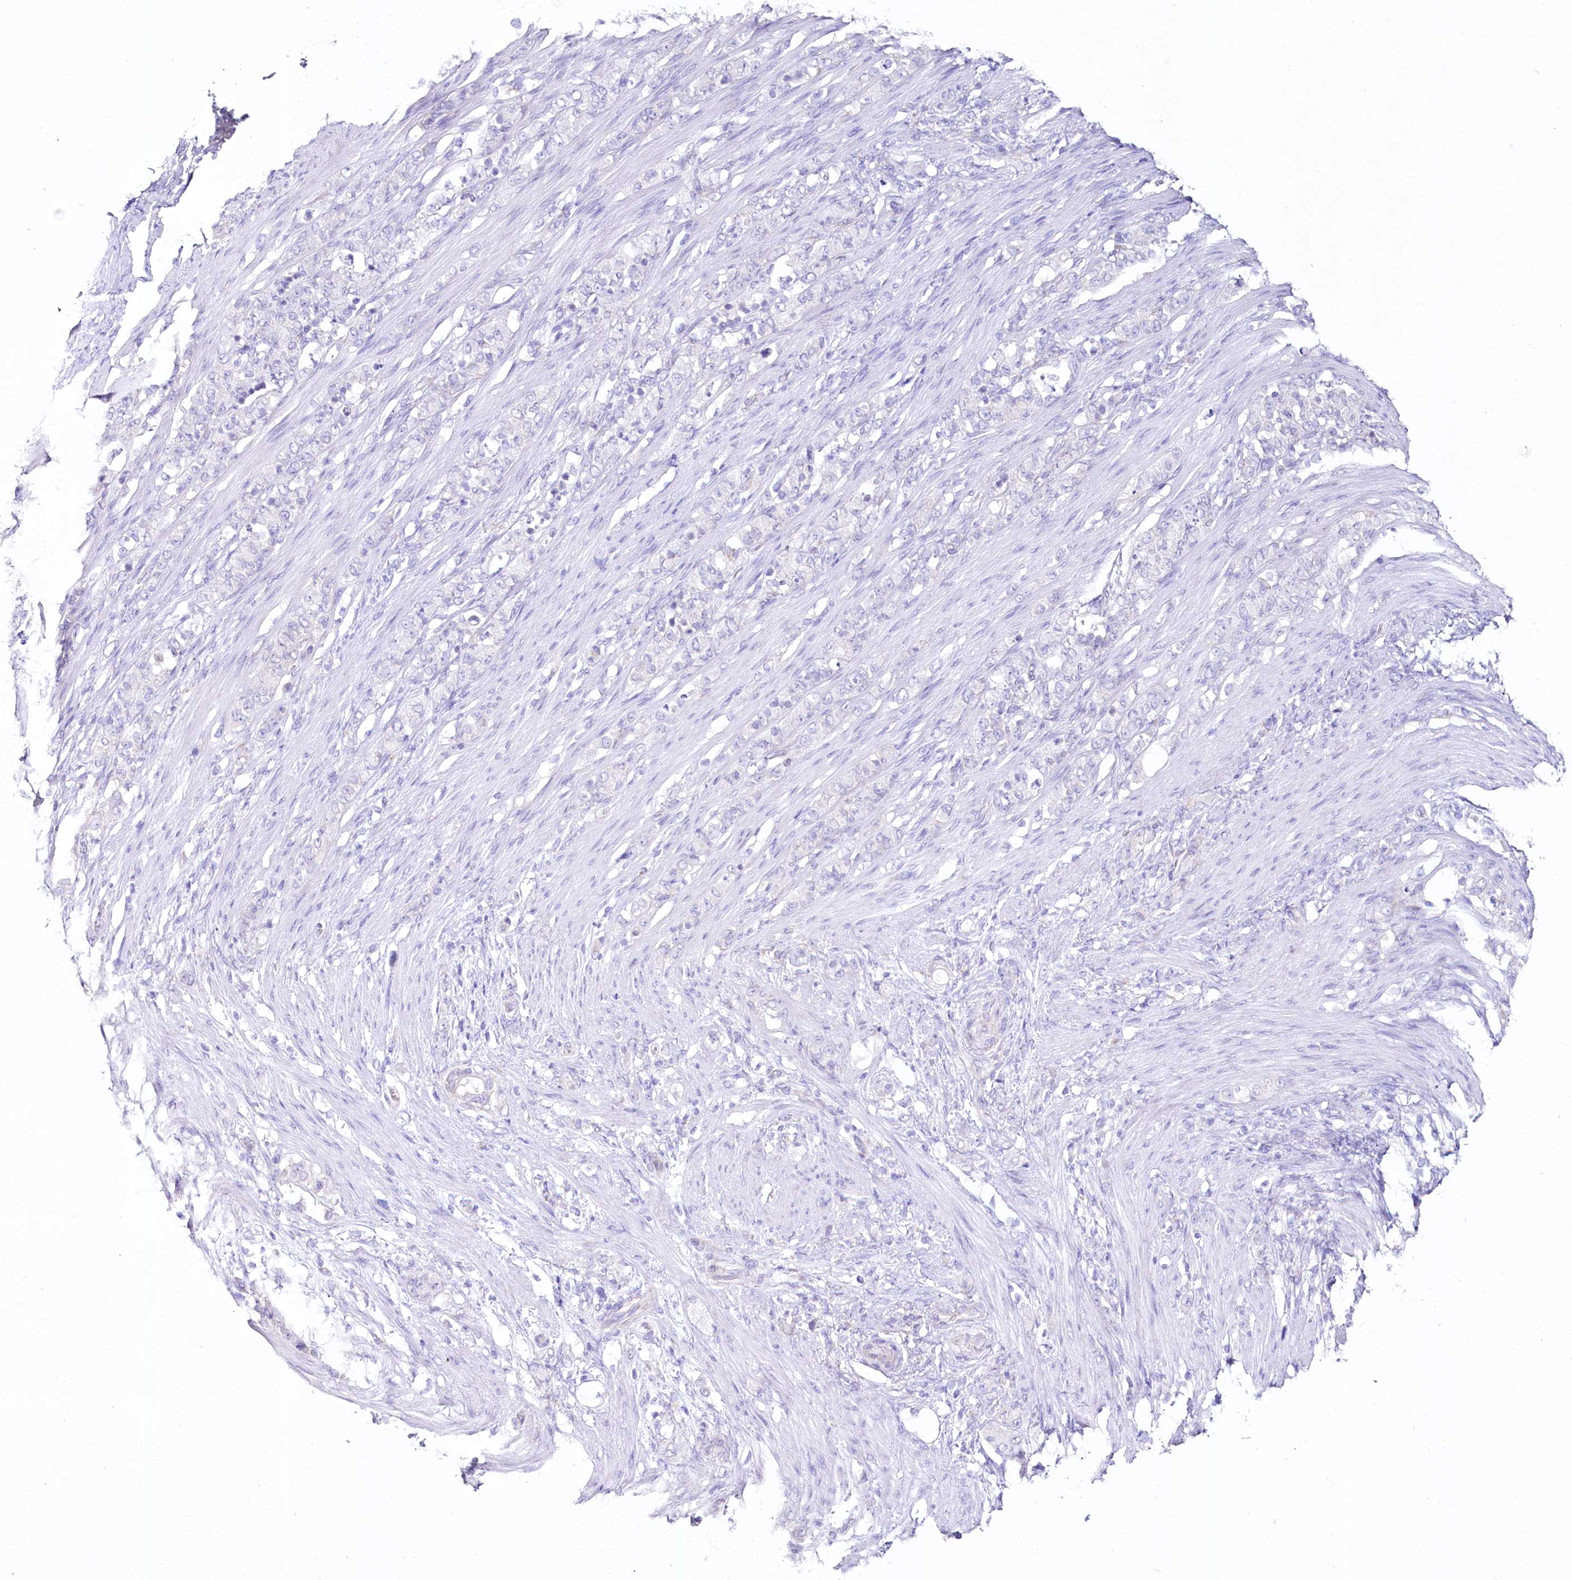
{"staining": {"intensity": "negative", "quantity": "none", "location": "none"}, "tissue": "stomach cancer", "cell_type": "Tumor cells", "image_type": "cancer", "snomed": [{"axis": "morphology", "description": "Adenocarcinoma, NOS"}, {"axis": "topography", "description": "Stomach"}], "caption": "Protein analysis of stomach adenocarcinoma shows no significant positivity in tumor cells.", "gene": "CSN3", "patient": {"sex": "female", "age": 79}}